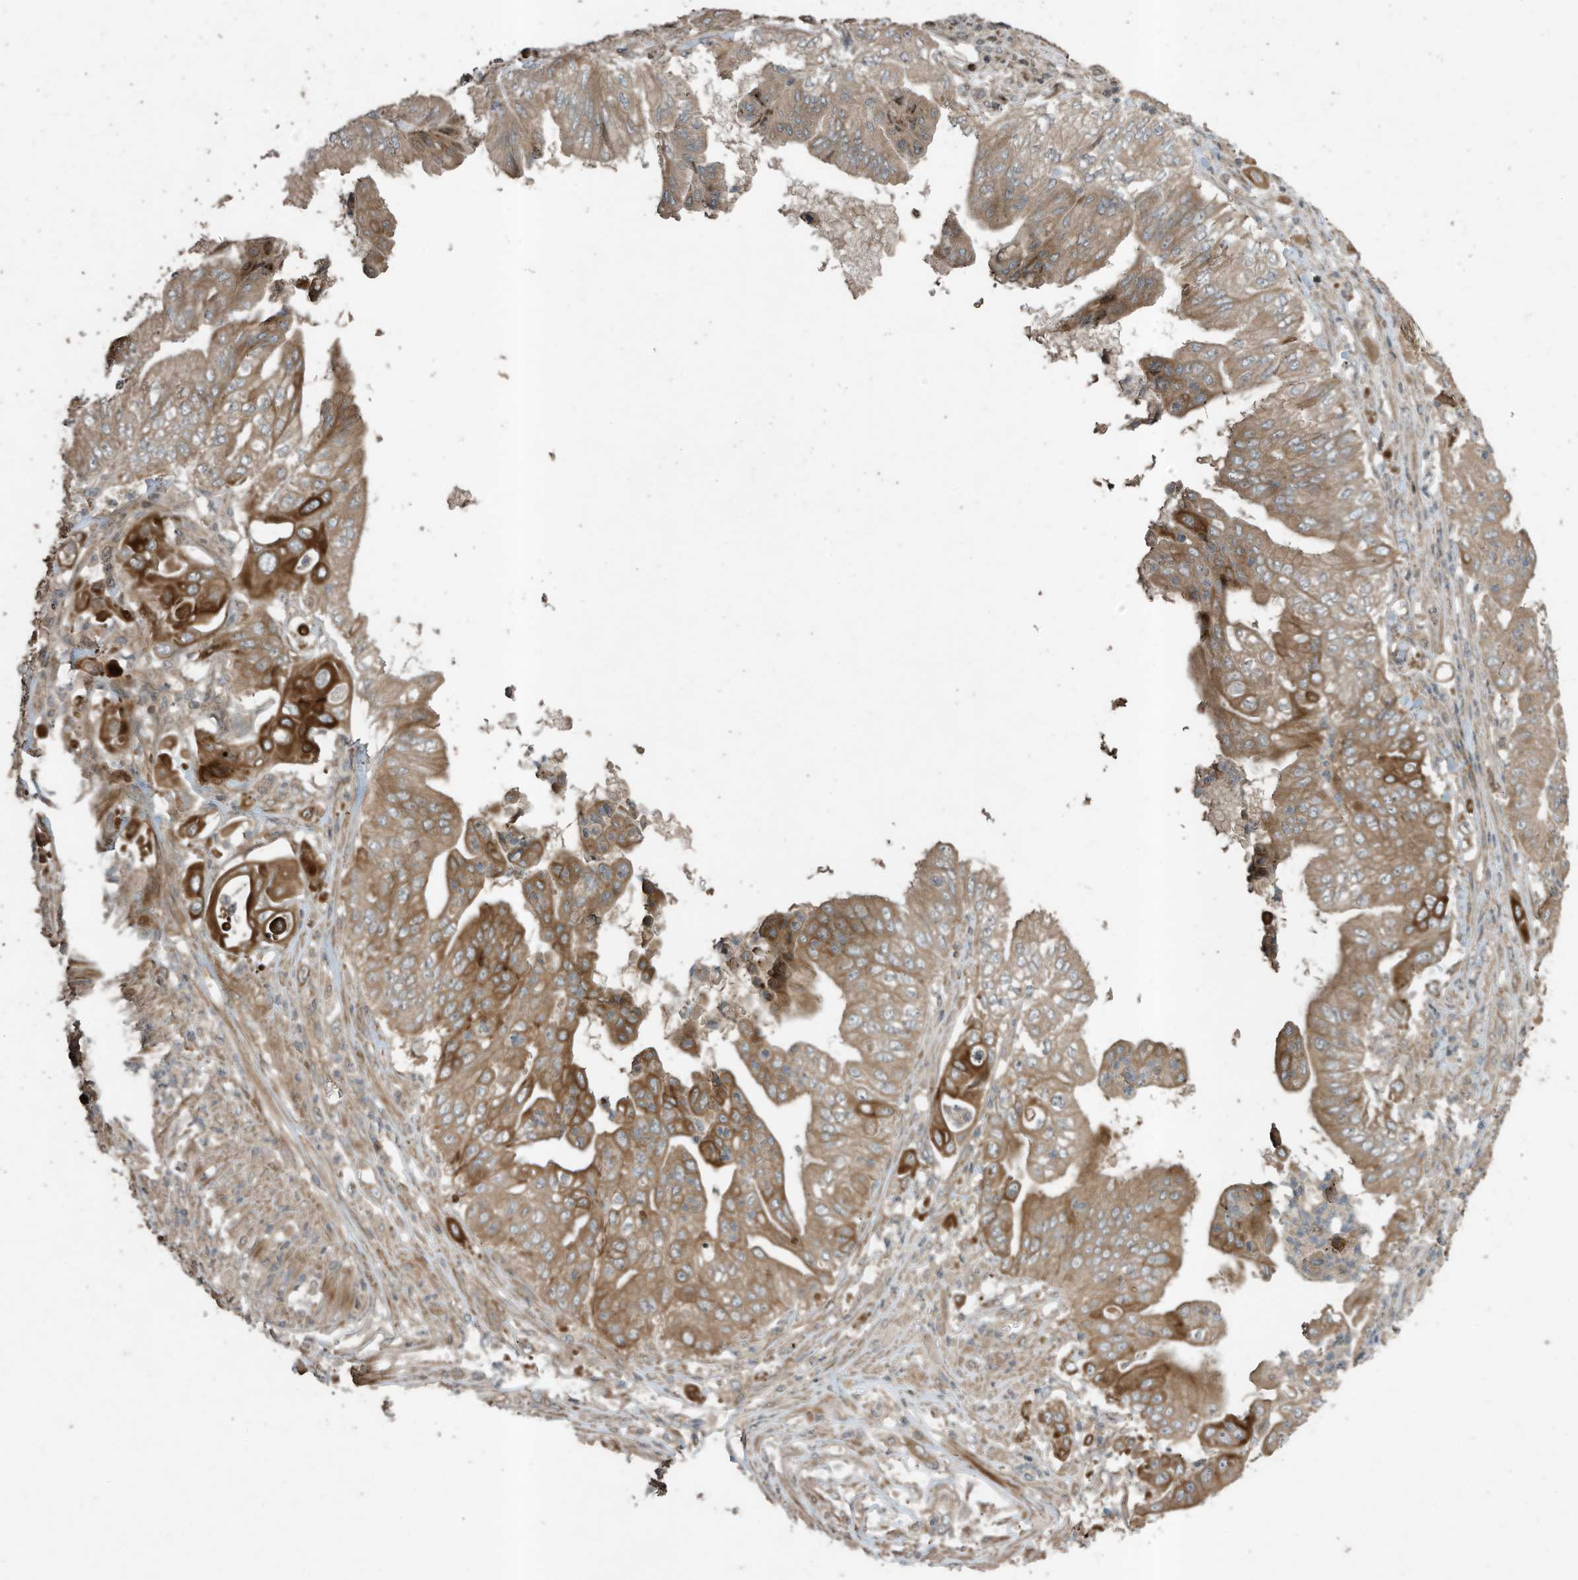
{"staining": {"intensity": "moderate", "quantity": ">75%", "location": "cytoplasmic/membranous"}, "tissue": "pancreatic cancer", "cell_type": "Tumor cells", "image_type": "cancer", "snomed": [{"axis": "morphology", "description": "Adenocarcinoma, NOS"}, {"axis": "topography", "description": "Pancreas"}], "caption": "Immunohistochemistry (IHC) micrograph of neoplastic tissue: pancreatic adenocarcinoma stained using immunohistochemistry shows medium levels of moderate protein expression localized specifically in the cytoplasmic/membranous of tumor cells, appearing as a cytoplasmic/membranous brown color.", "gene": "ZNF653", "patient": {"sex": "female", "age": 77}}